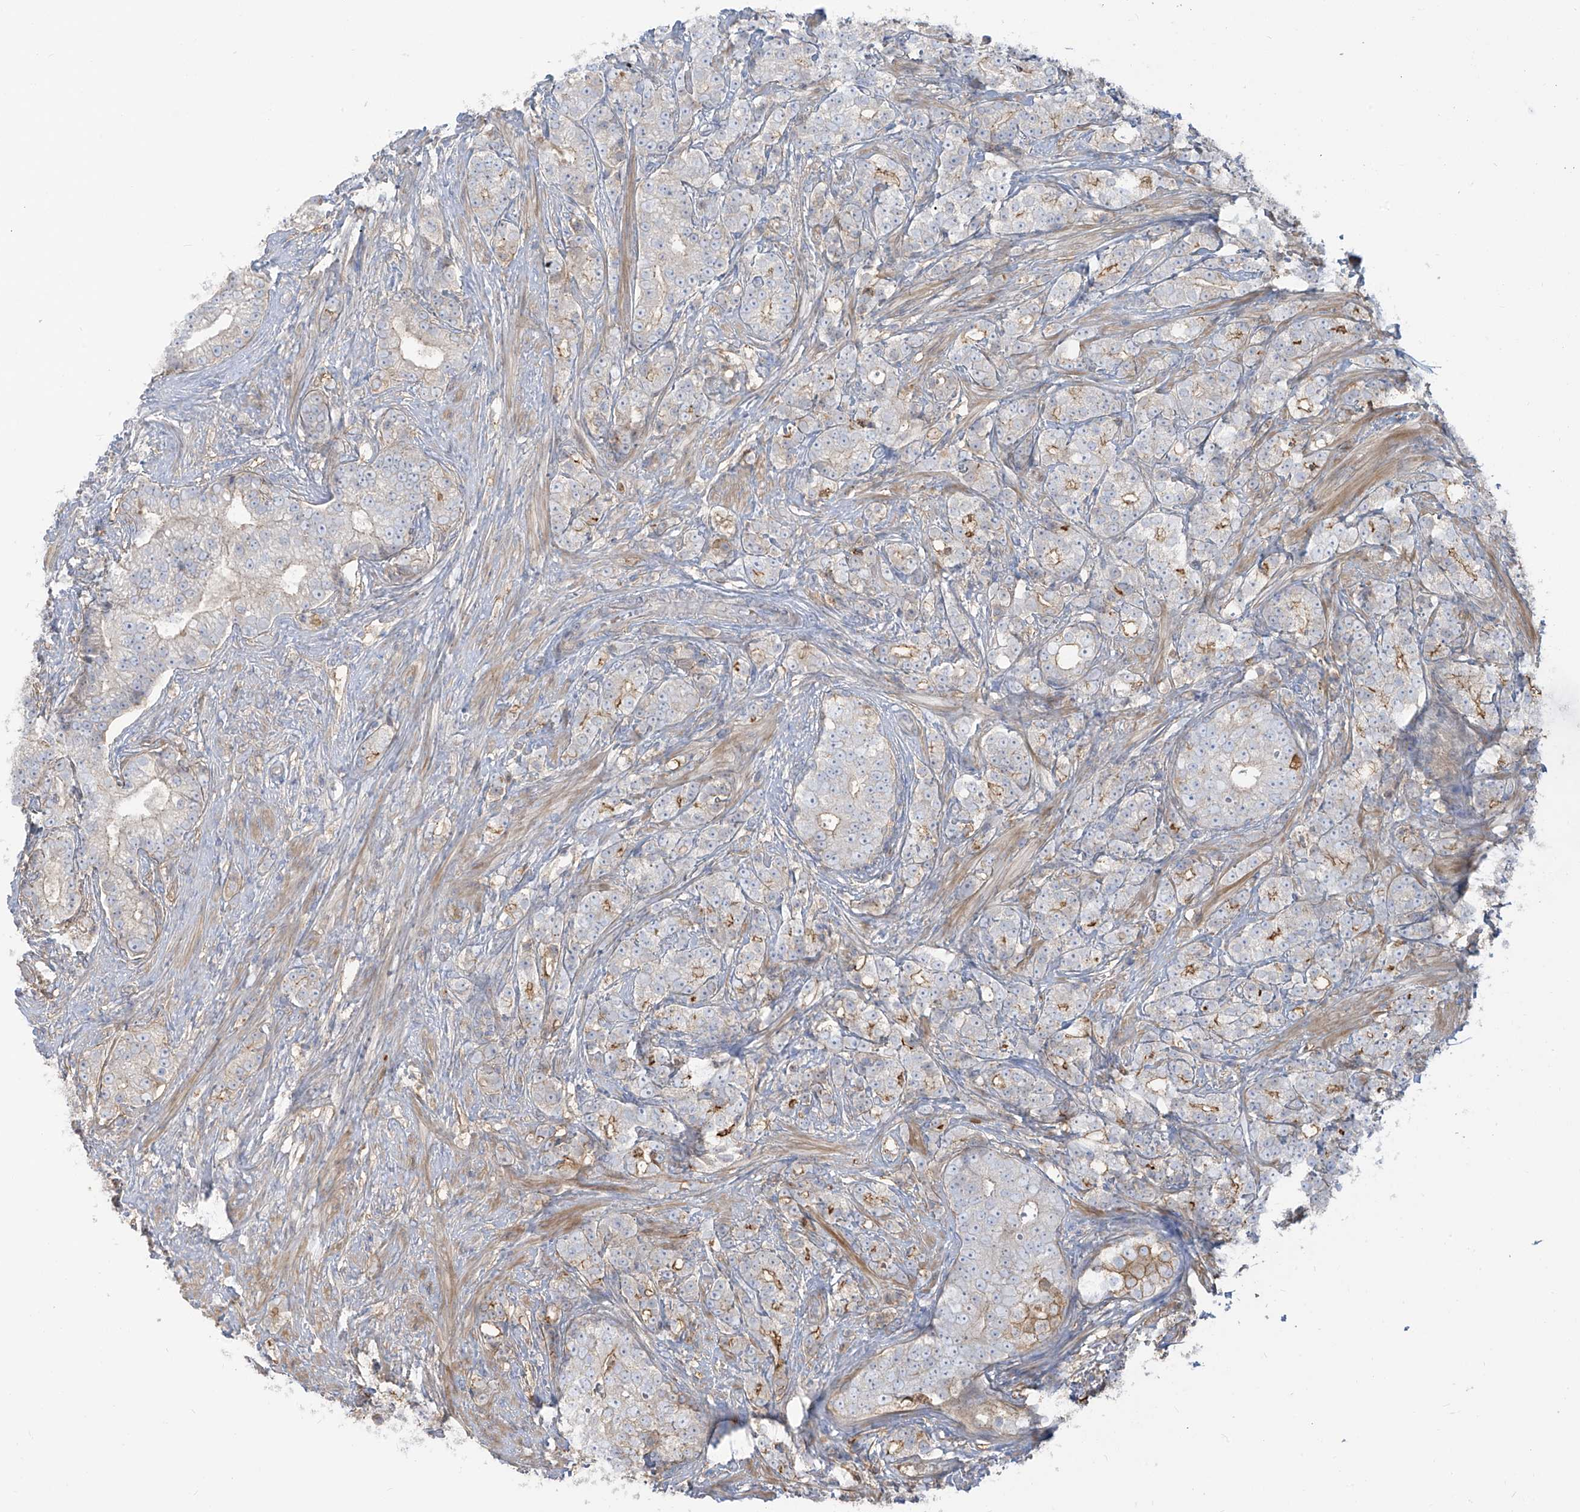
{"staining": {"intensity": "moderate", "quantity": "<25%", "location": "cytoplasmic/membranous"}, "tissue": "prostate cancer", "cell_type": "Tumor cells", "image_type": "cancer", "snomed": [{"axis": "morphology", "description": "Adenocarcinoma, High grade"}, {"axis": "topography", "description": "Prostate"}], "caption": "High-grade adenocarcinoma (prostate) tissue shows moderate cytoplasmic/membranous staining in approximately <25% of tumor cells", "gene": "ZGRF1", "patient": {"sex": "male", "age": 69}}